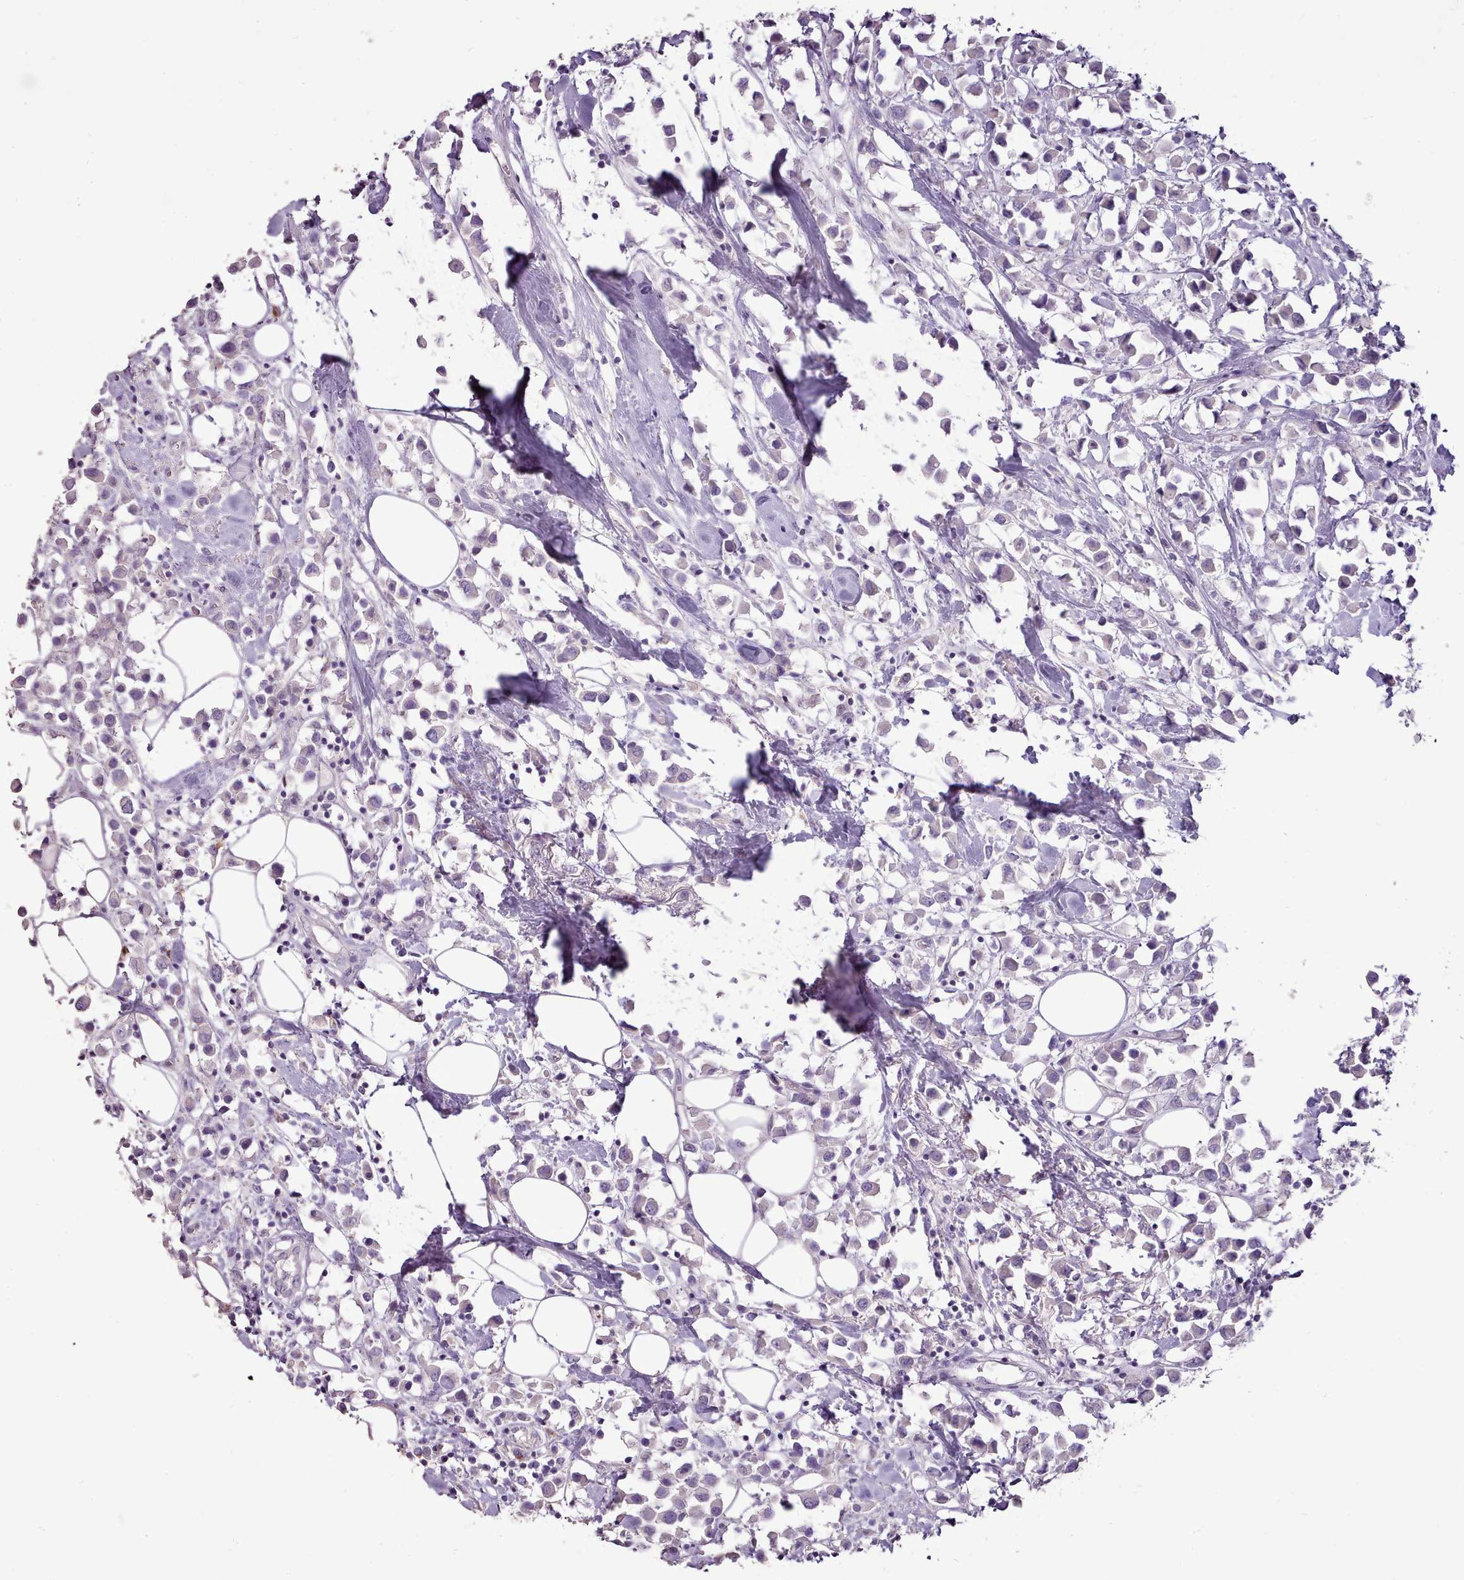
{"staining": {"intensity": "negative", "quantity": "none", "location": "none"}, "tissue": "breast cancer", "cell_type": "Tumor cells", "image_type": "cancer", "snomed": [{"axis": "morphology", "description": "Duct carcinoma"}, {"axis": "topography", "description": "Breast"}], "caption": "An immunohistochemistry (IHC) photomicrograph of breast cancer is shown. There is no staining in tumor cells of breast cancer.", "gene": "BLOC1S2", "patient": {"sex": "female", "age": 61}}